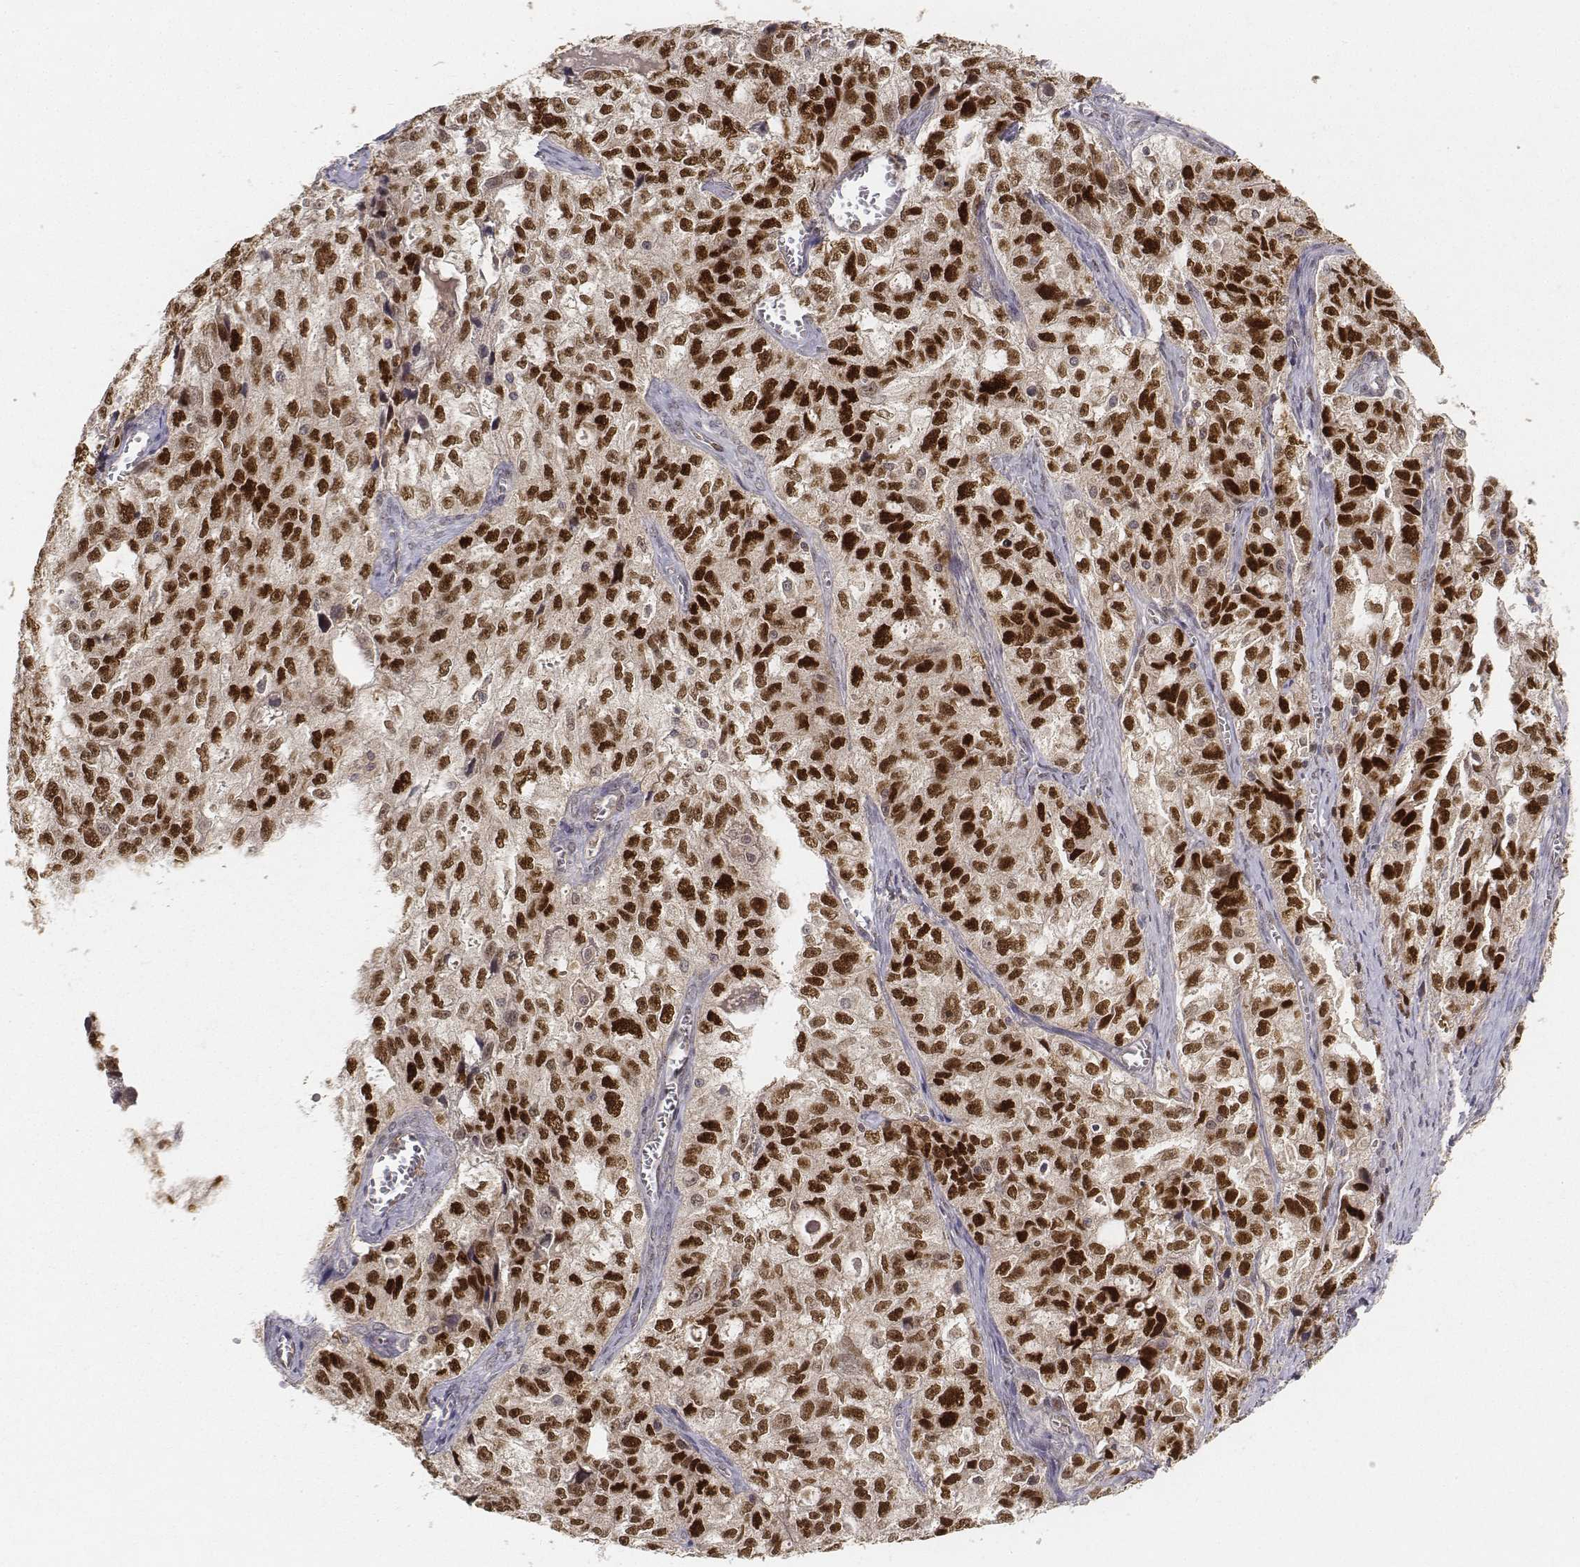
{"staining": {"intensity": "strong", "quantity": ">75%", "location": "nuclear"}, "tissue": "ovarian cancer", "cell_type": "Tumor cells", "image_type": "cancer", "snomed": [{"axis": "morphology", "description": "Cystadenocarcinoma, serous, NOS"}, {"axis": "topography", "description": "Ovary"}], "caption": "Tumor cells show strong nuclear staining in about >75% of cells in ovarian serous cystadenocarcinoma.", "gene": "FANCD2", "patient": {"sex": "female", "age": 51}}